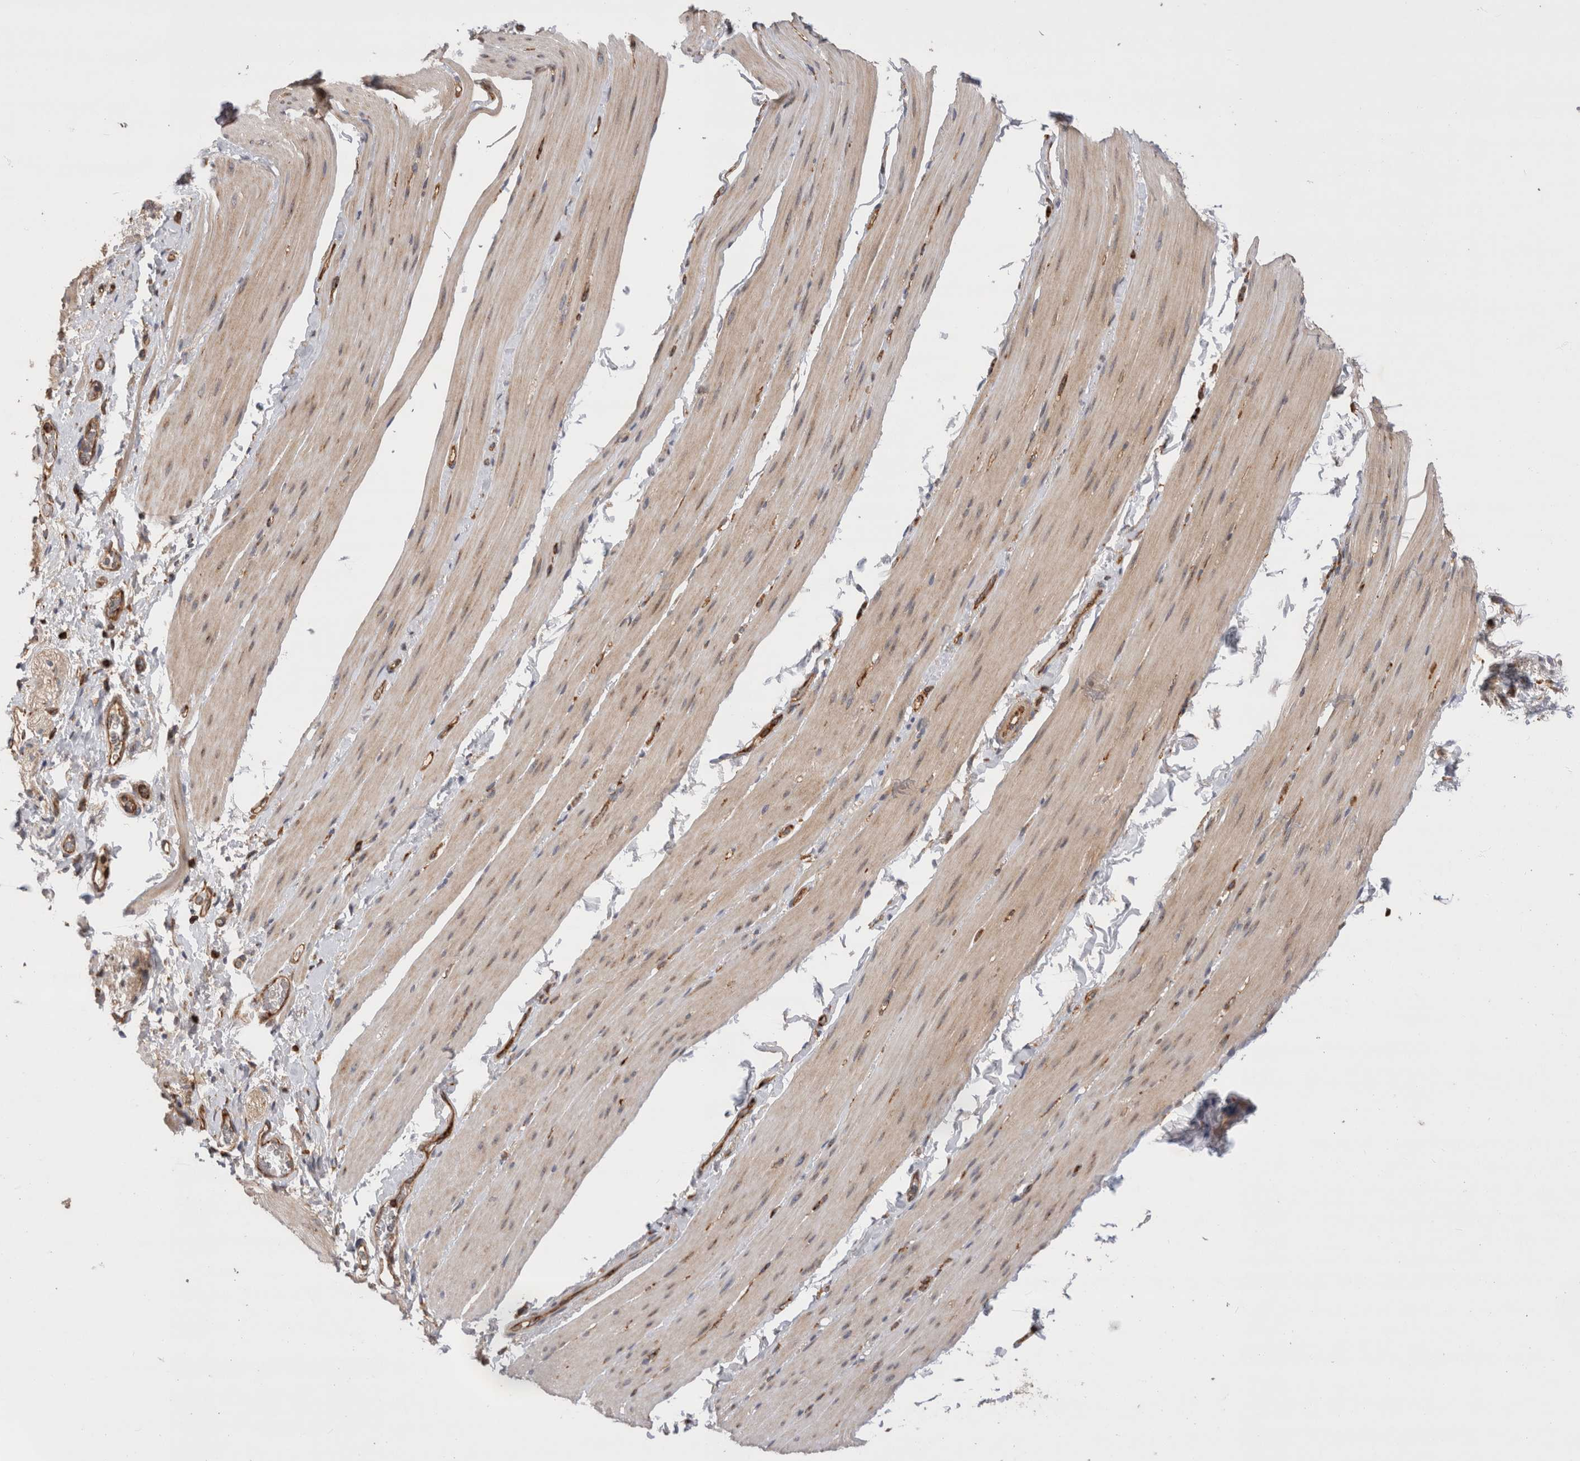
{"staining": {"intensity": "weak", "quantity": "25%-75%", "location": "cytoplasmic/membranous"}, "tissue": "smooth muscle", "cell_type": "Smooth muscle cells", "image_type": "normal", "snomed": [{"axis": "morphology", "description": "Normal tissue, NOS"}, {"axis": "topography", "description": "Smooth muscle"}, {"axis": "topography", "description": "Small intestine"}], "caption": "IHC micrograph of benign smooth muscle: smooth muscle stained using immunohistochemistry (IHC) exhibits low levels of weak protein expression localized specifically in the cytoplasmic/membranous of smooth muscle cells, appearing as a cytoplasmic/membranous brown color.", "gene": "BNIP2", "patient": {"sex": "female", "age": 84}}